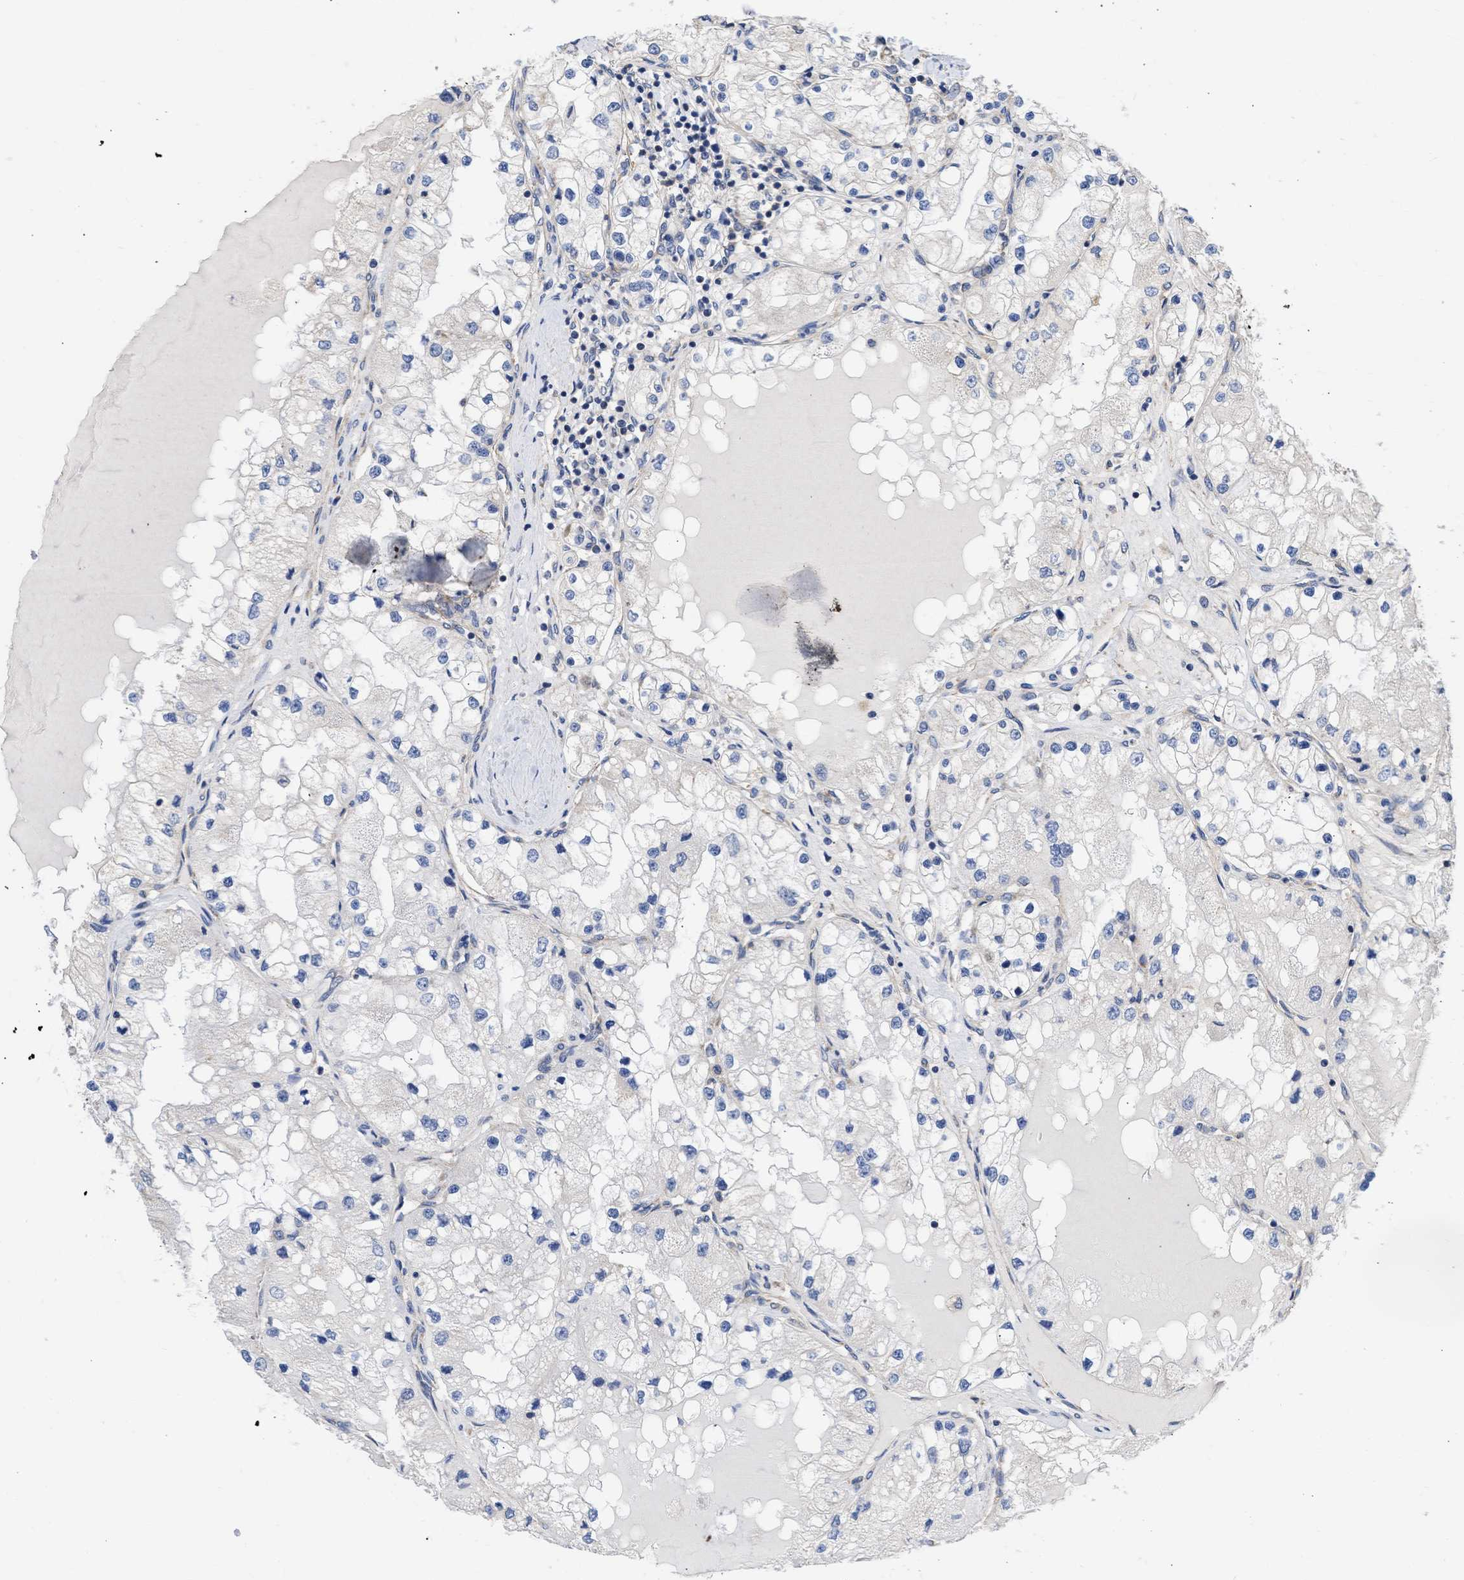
{"staining": {"intensity": "negative", "quantity": "none", "location": "none"}, "tissue": "renal cancer", "cell_type": "Tumor cells", "image_type": "cancer", "snomed": [{"axis": "morphology", "description": "Adenocarcinoma, NOS"}, {"axis": "topography", "description": "Kidney"}], "caption": "An immunohistochemistry (IHC) micrograph of renal adenocarcinoma is shown. There is no staining in tumor cells of renal adenocarcinoma. The staining is performed using DAB brown chromogen with nuclei counter-stained in using hematoxylin.", "gene": "MAP2K3", "patient": {"sex": "male", "age": 68}}